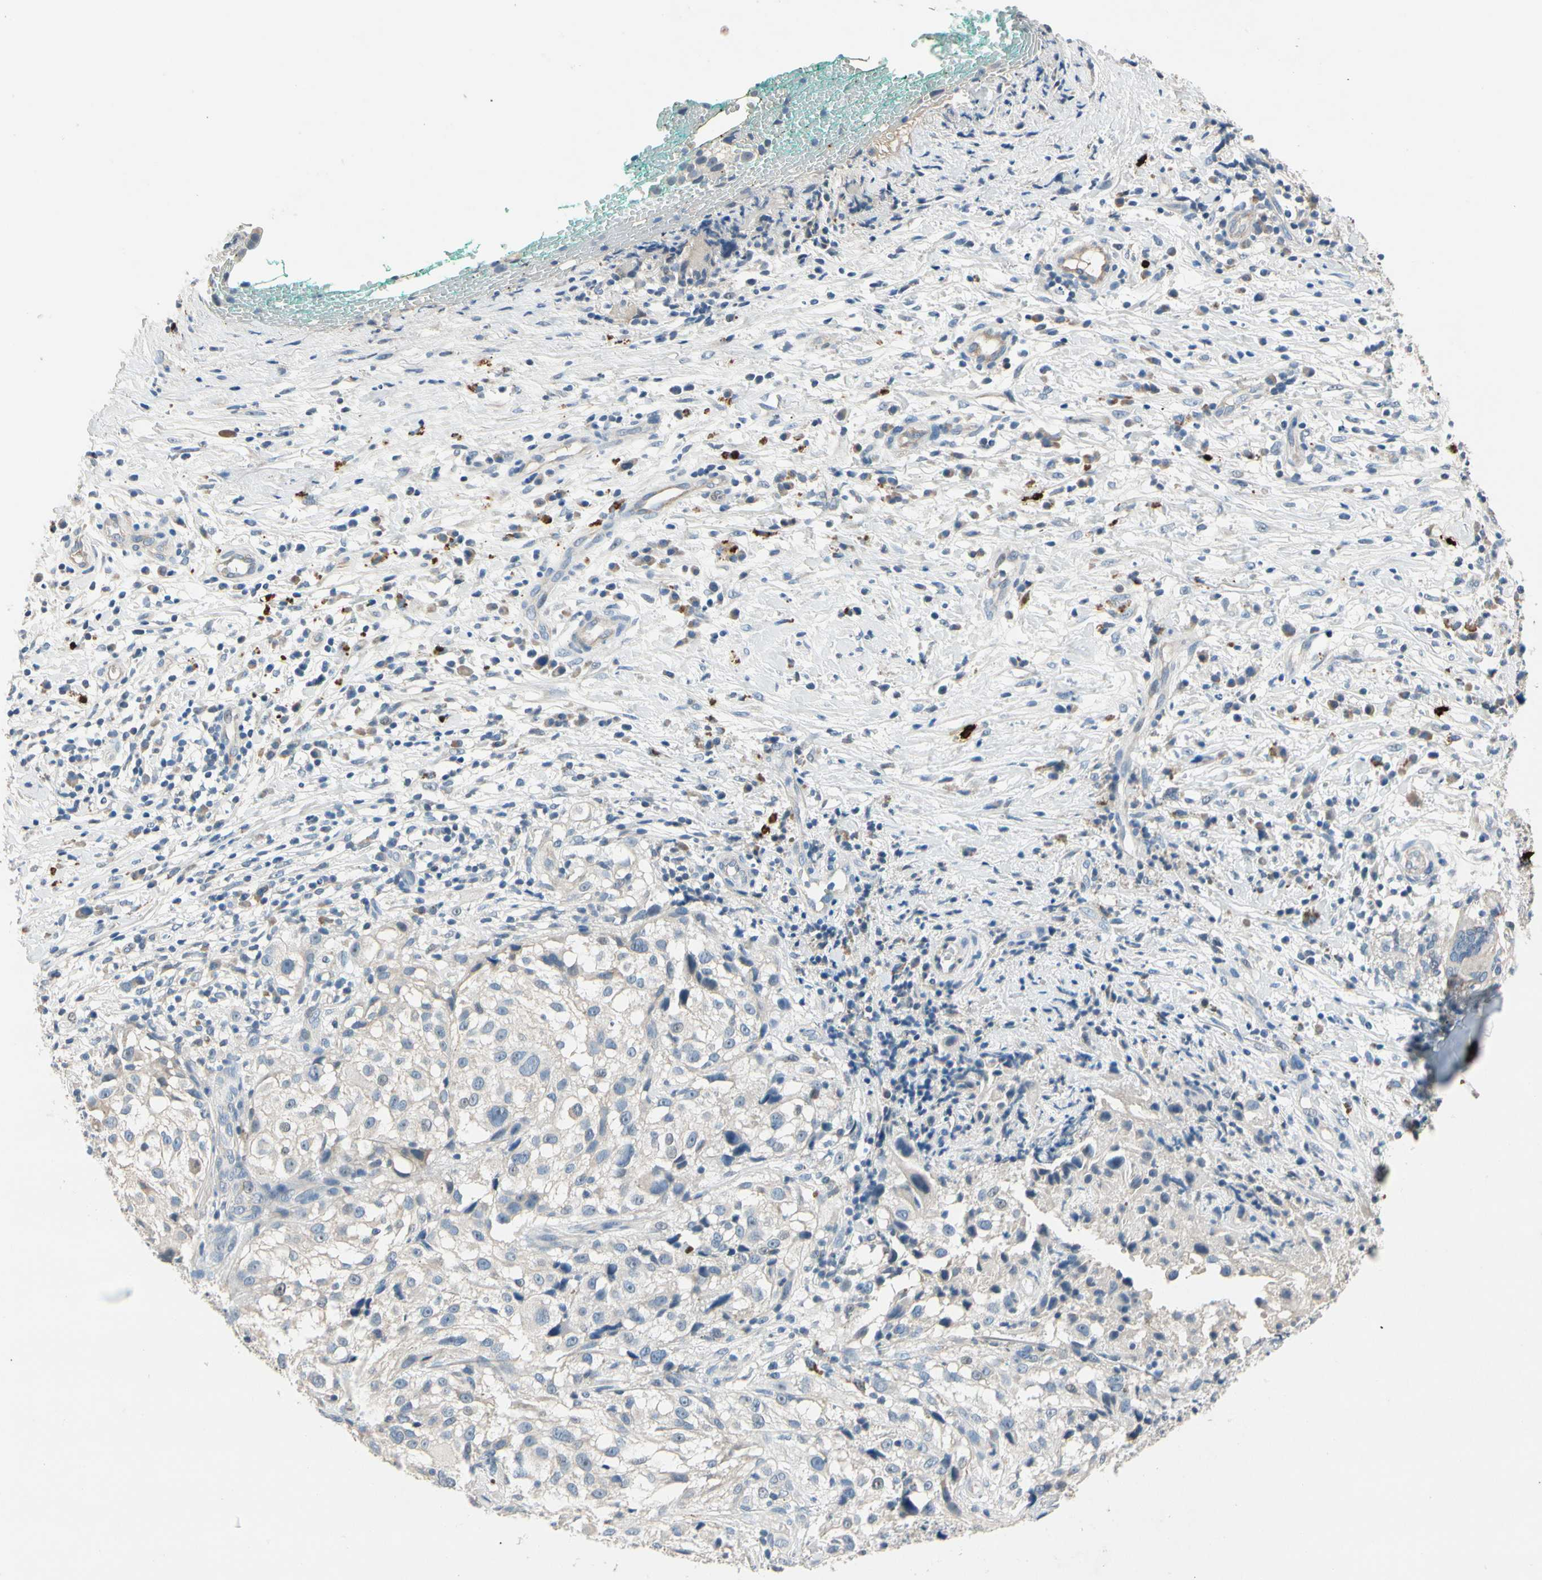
{"staining": {"intensity": "negative", "quantity": "none", "location": "none"}, "tissue": "melanoma", "cell_type": "Tumor cells", "image_type": "cancer", "snomed": [{"axis": "morphology", "description": "Necrosis, NOS"}, {"axis": "morphology", "description": "Malignant melanoma, NOS"}, {"axis": "topography", "description": "Skin"}], "caption": "This is an IHC micrograph of malignant melanoma. There is no staining in tumor cells.", "gene": "CPA3", "patient": {"sex": "female", "age": 87}}